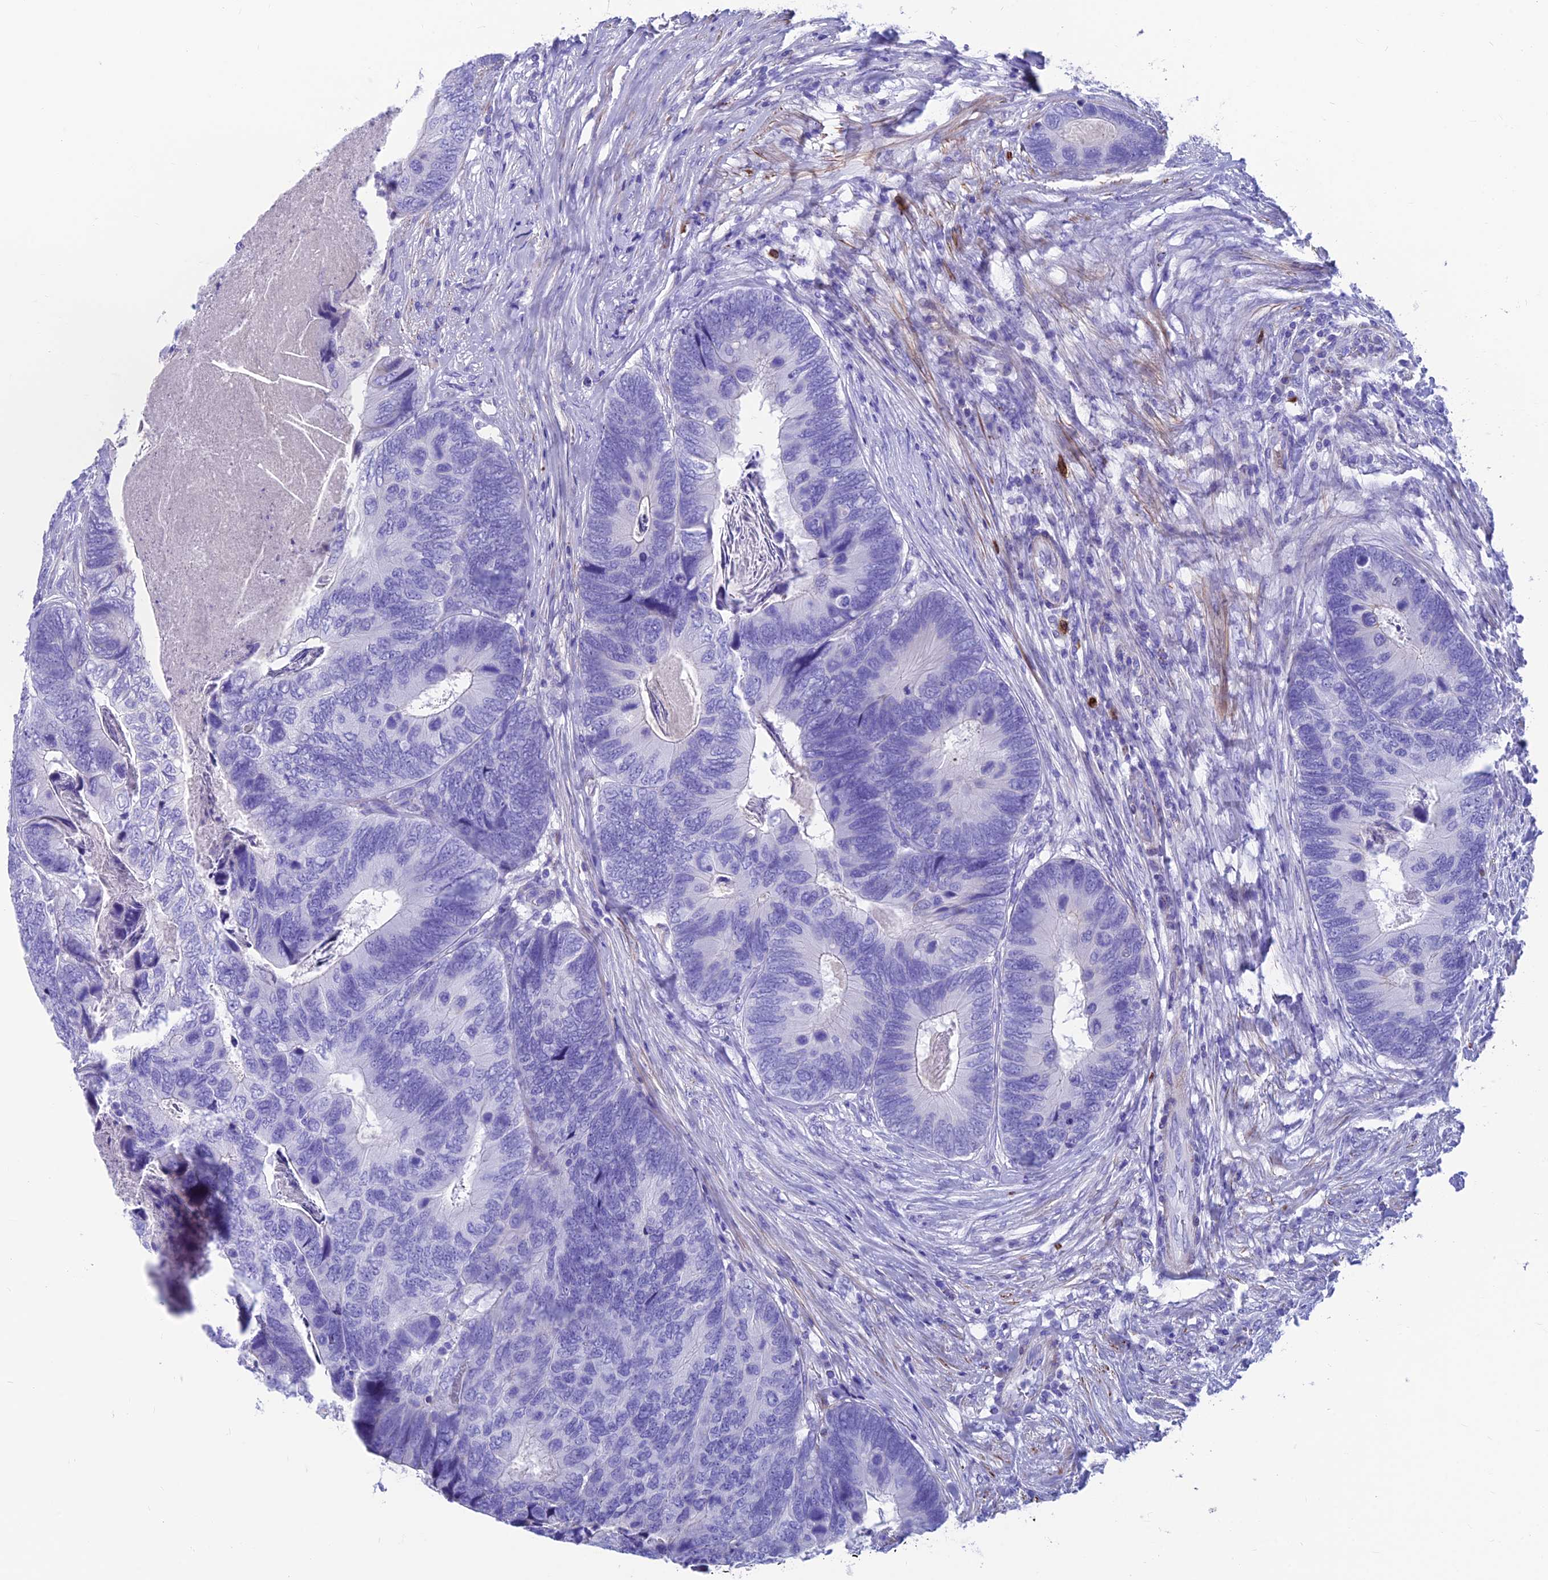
{"staining": {"intensity": "negative", "quantity": "none", "location": "none"}, "tissue": "colorectal cancer", "cell_type": "Tumor cells", "image_type": "cancer", "snomed": [{"axis": "morphology", "description": "Adenocarcinoma, NOS"}, {"axis": "topography", "description": "Colon"}], "caption": "Tumor cells show no significant positivity in colorectal cancer.", "gene": "GNG11", "patient": {"sex": "female", "age": 67}}